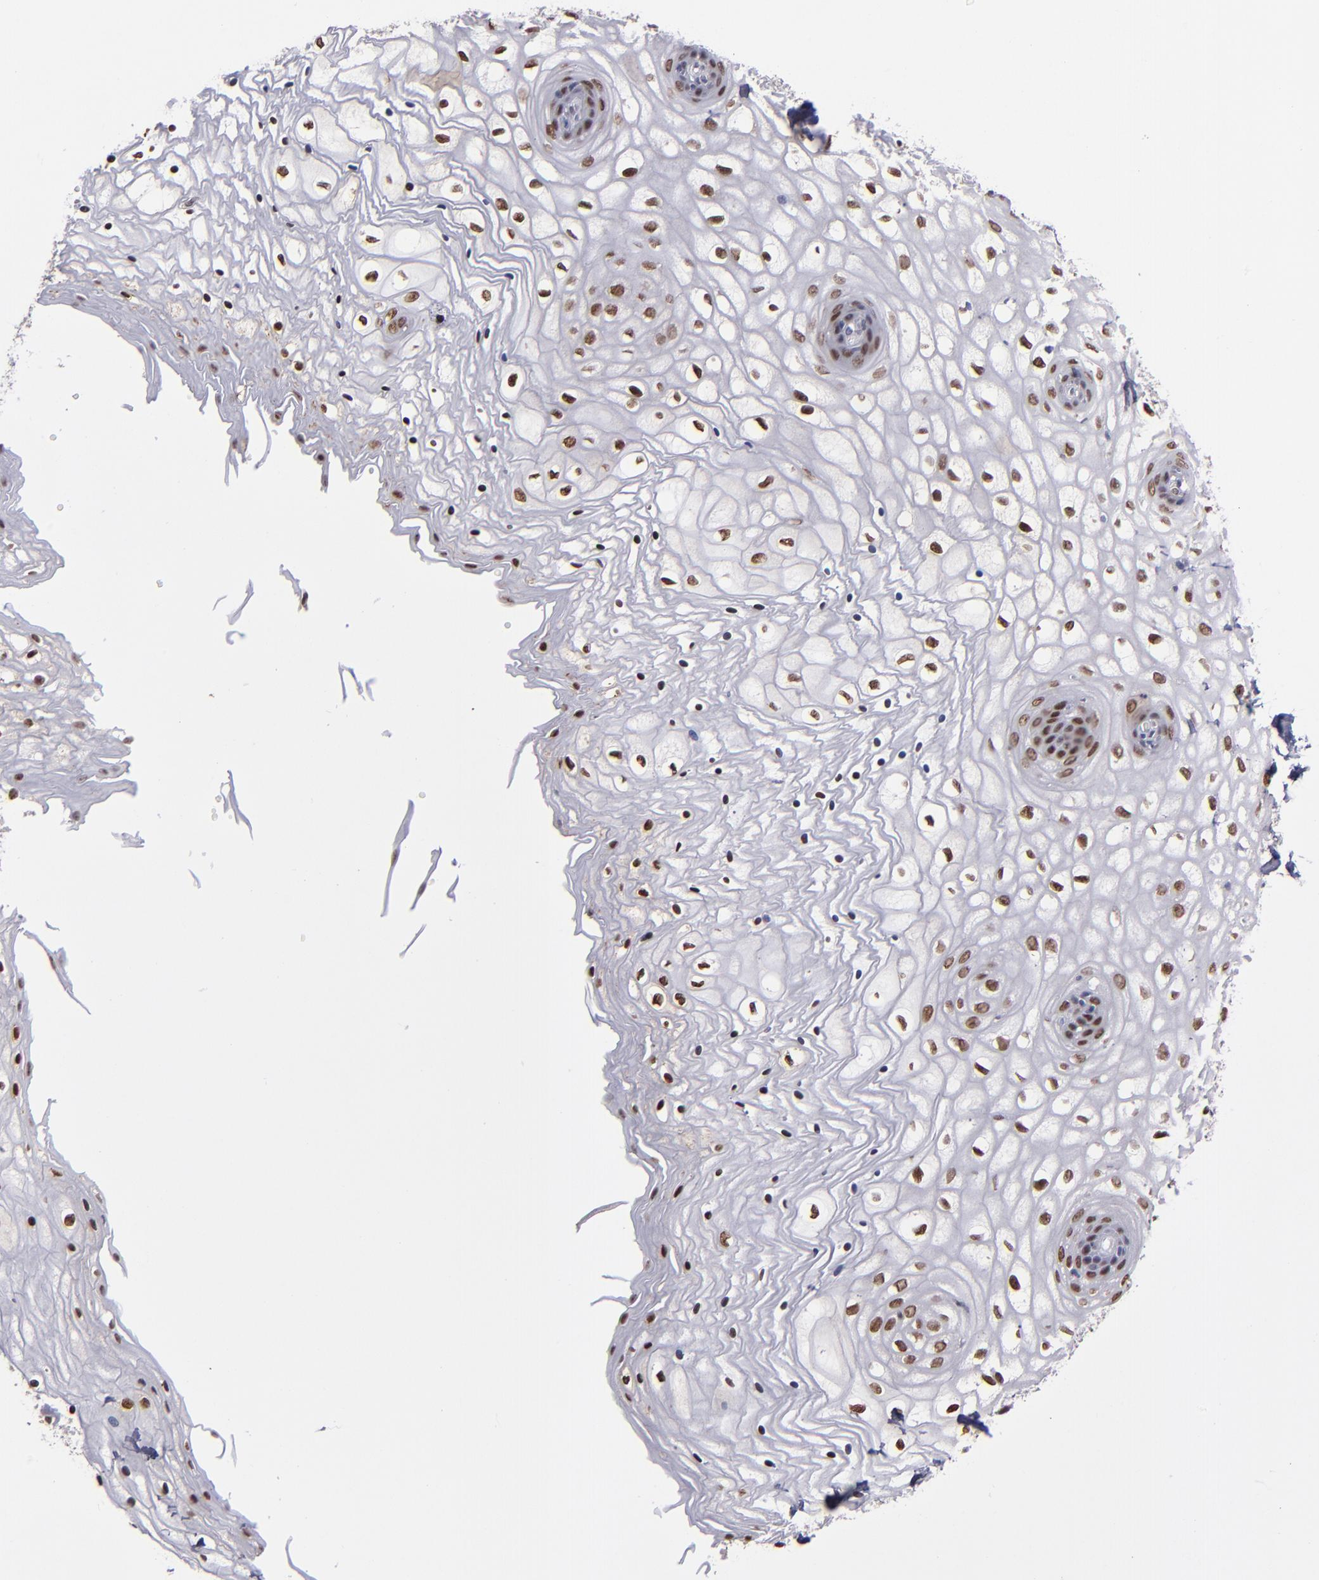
{"staining": {"intensity": "moderate", "quantity": ">75%", "location": "cytoplasmic/membranous,nuclear"}, "tissue": "vagina", "cell_type": "Squamous epithelial cells", "image_type": "normal", "snomed": [{"axis": "morphology", "description": "Normal tissue, NOS"}, {"axis": "topography", "description": "Vagina"}], "caption": "High-magnification brightfield microscopy of normal vagina stained with DAB (brown) and counterstained with hematoxylin (blue). squamous epithelial cells exhibit moderate cytoplasmic/membranous,nuclear staining is present in about>75% of cells. The staining was performed using DAB (3,3'-diaminobenzidine), with brown indicating positive protein expression. Nuclei are stained blue with hematoxylin.", "gene": "RREB1", "patient": {"sex": "female", "age": 34}}